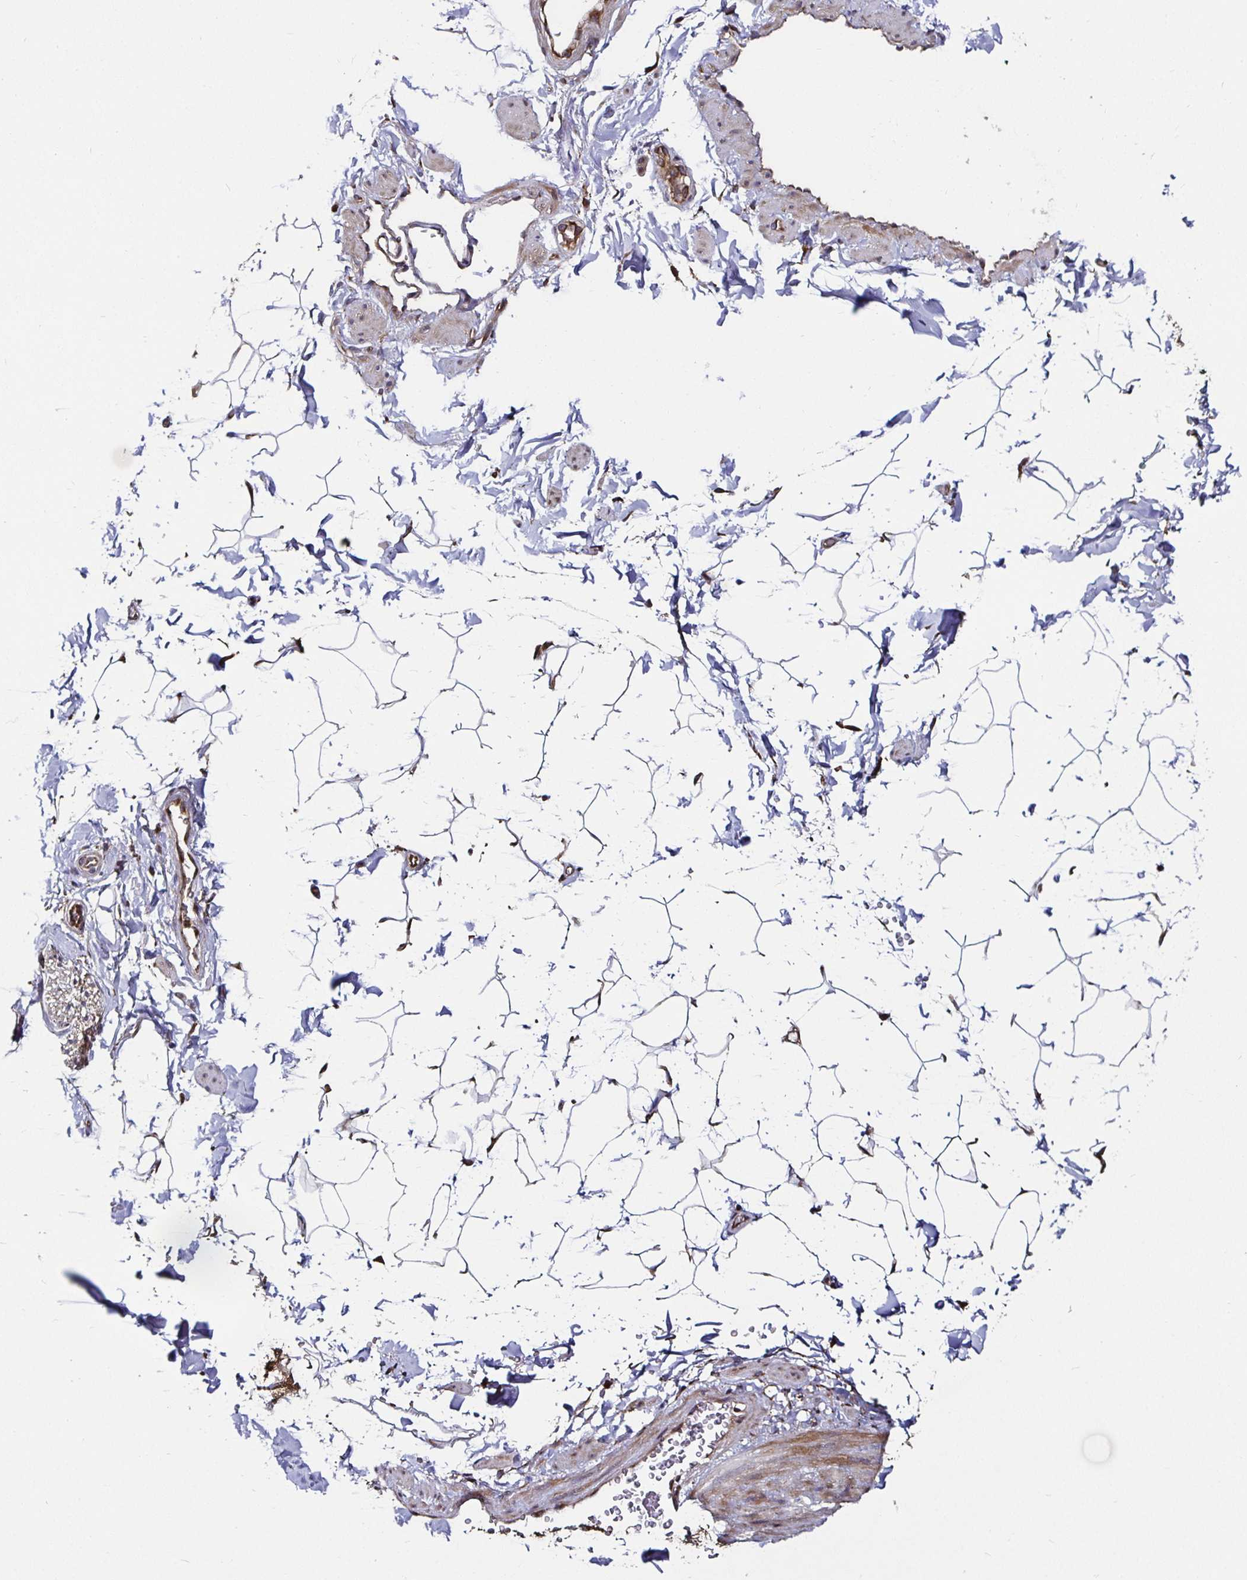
{"staining": {"intensity": "weak", "quantity": "<25%", "location": "cytoplasmic/membranous"}, "tissue": "adipose tissue", "cell_type": "Adipocytes", "image_type": "normal", "snomed": [{"axis": "morphology", "description": "Normal tissue, NOS"}, {"axis": "topography", "description": "Epididymis"}, {"axis": "topography", "description": "Peripheral nerve tissue"}], "caption": "High power microscopy image of an immunohistochemistry (IHC) image of benign adipose tissue, revealing no significant staining in adipocytes. (DAB (3,3'-diaminobenzidine) immunohistochemistry with hematoxylin counter stain).", "gene": "MLST8", "patient": {"sex": "male", "age": 32}}